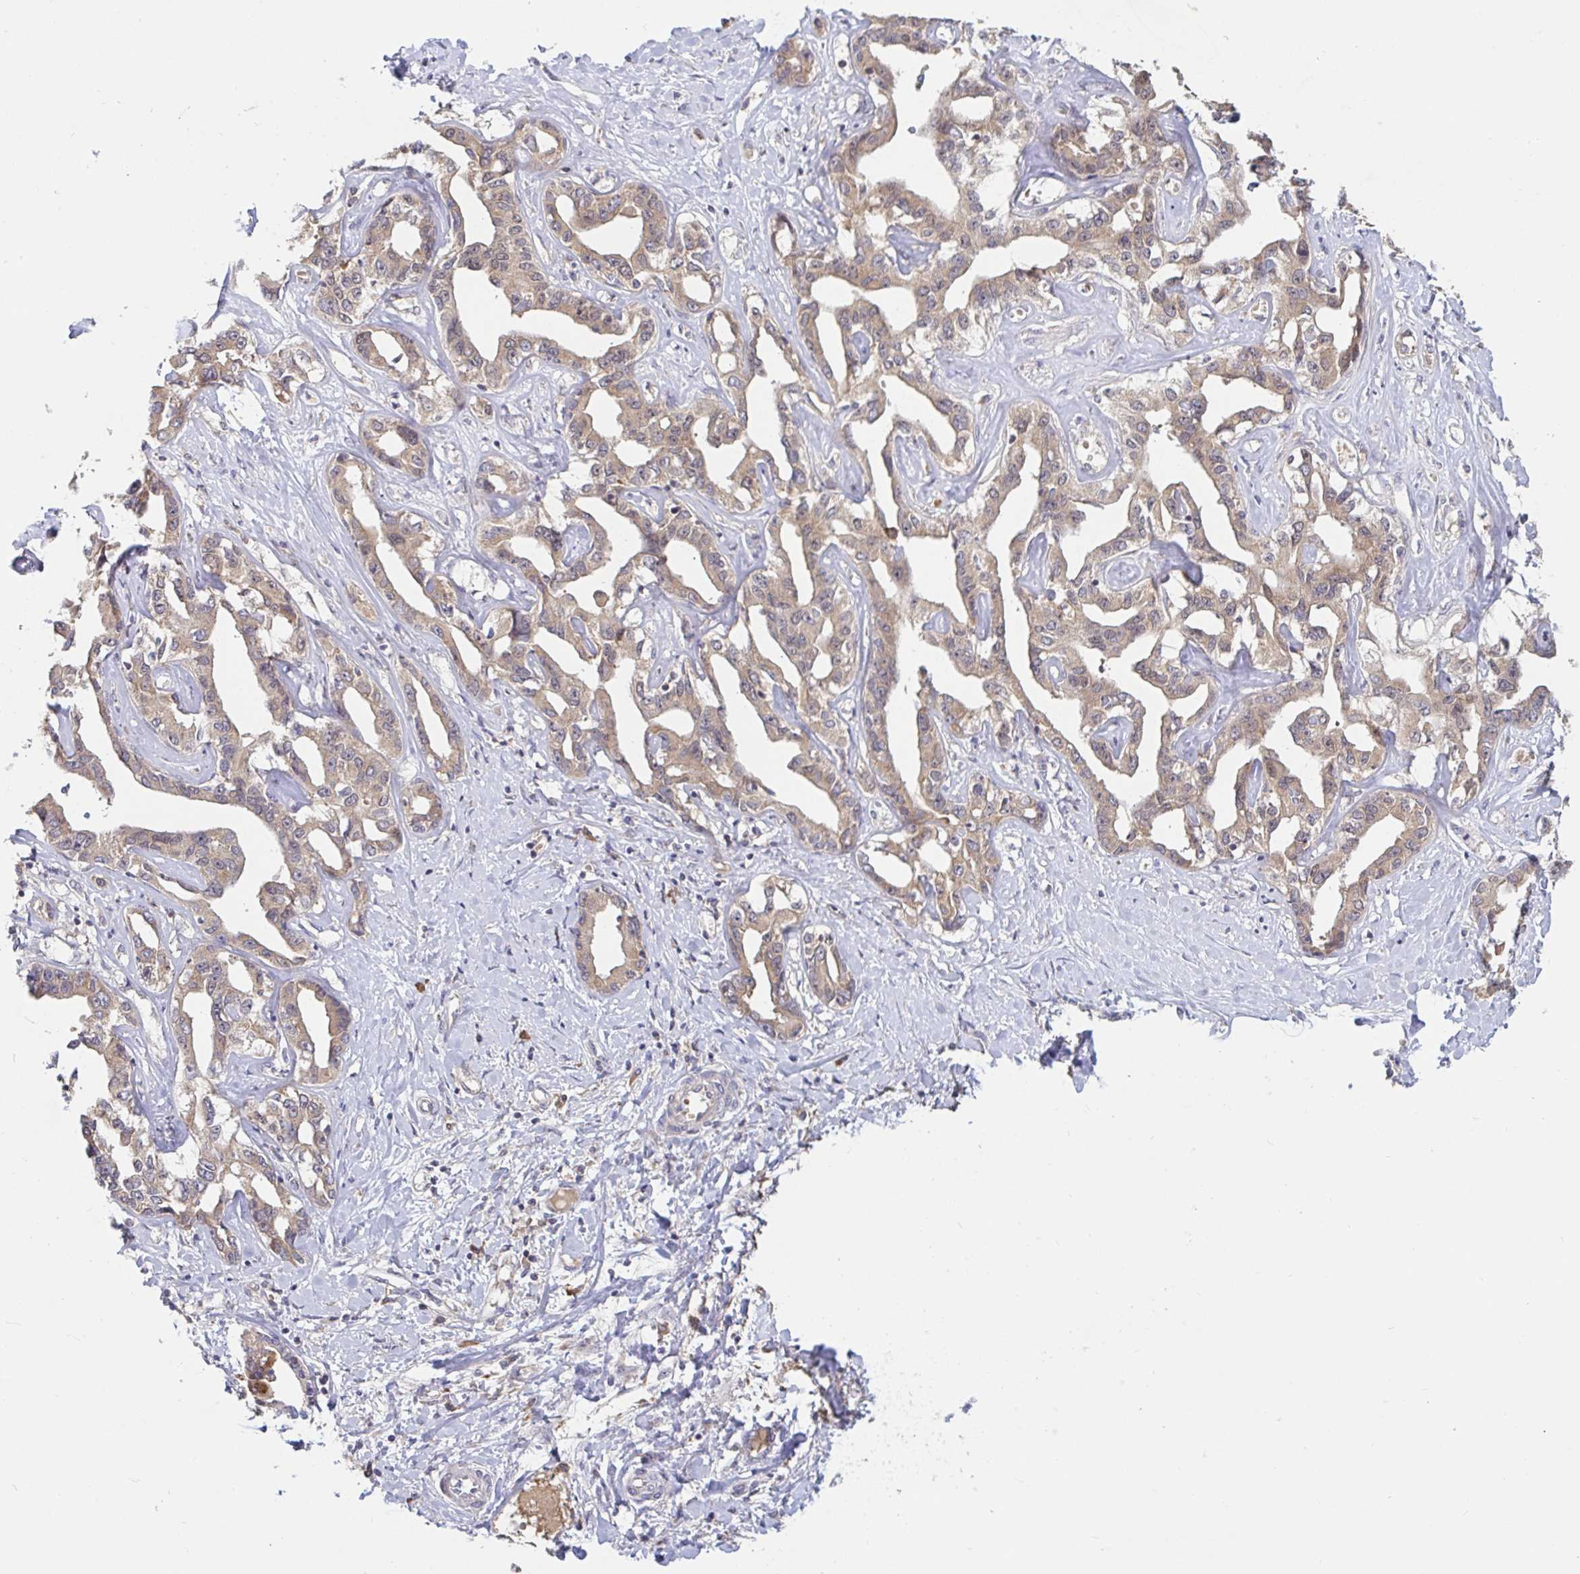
{"staining": {"intensity": "weak", "quantity": ">75%", "location": "cytoplasmic/membranous"}, "tissue": "liver cancer", "cell_type": "Tumor cells", "image_type": "cancer", "snomed": [{"axis": "morphology", "description": "Cholangiocarcinoma"}, {"axis": "topography", "description": "Liver"}], "caption": "Protein expression analysis of liver cancer demonstrates weak cytoplasmic/membranous staining in about >75% of tumor cells. (DAB IHC with brightfield microscopy, high magnification).", "gene": "LARP1", "patient": {"sex": "male", "age": 59}}